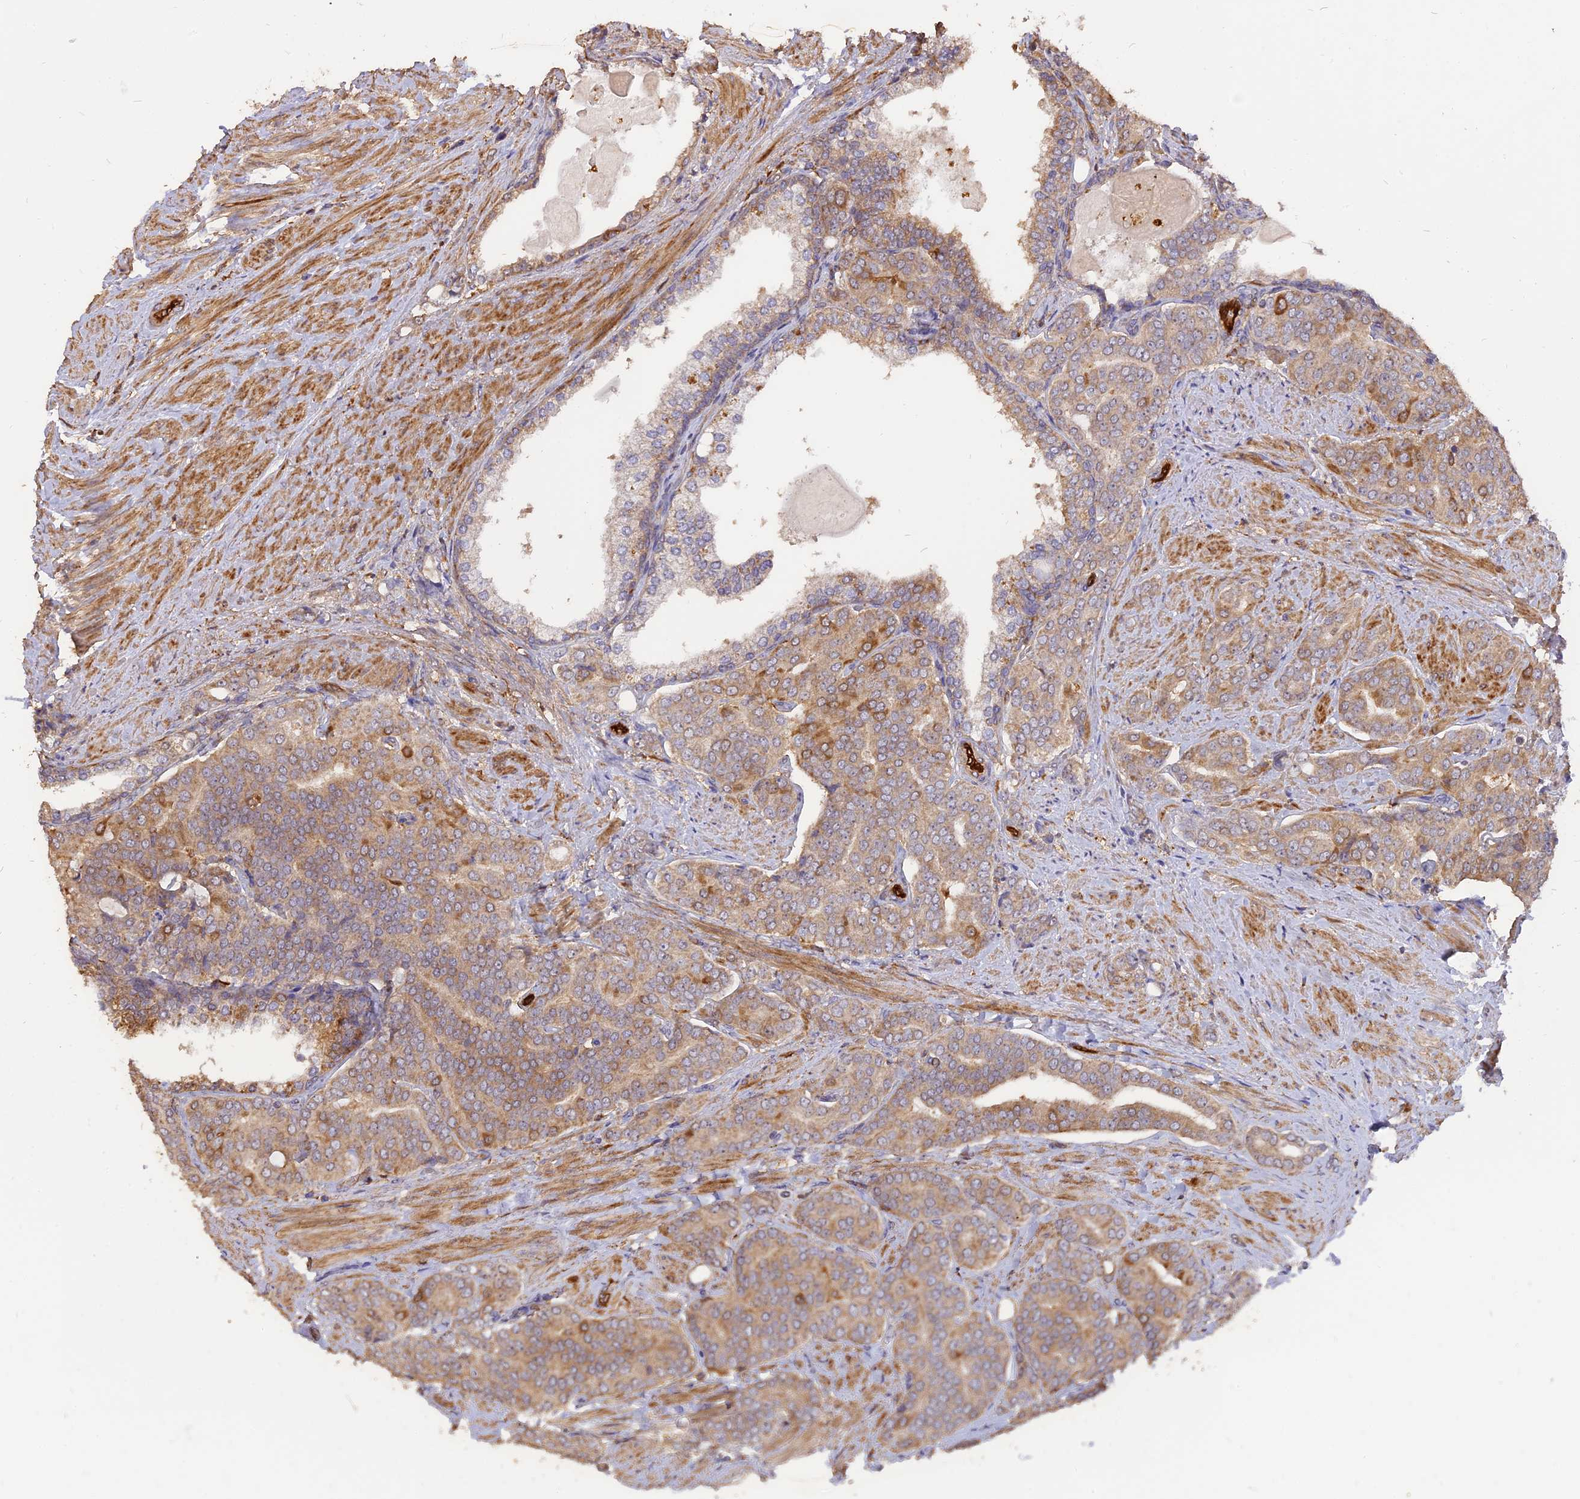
{"staining": {"intensity": "moderate", "quantity": "<25%", "location": "cytoplasmic/membranous"}, "tissue": "prostate cancer", "cell_type": "Tumor cells", "image_type": "cancer", "snomed": [{"axis": "morphology", "description": "Adenocarcinoma, High grade"}, {"axis": "topography", "description": "Prostate"}], "caption": "Prostate adenocarcinoma (high-grade) tissue reveals moderate cytoplasmic/membranous positivity in approximately <25% of tumor cells, visualized by immunohistochemistry. The staining is performed using DAB (3,3'-diaminobenzidine) brown chromogen to label protein expression. The nuclei are counter-stained blue using hematoxylin.", "gene": "SAC3D1", "patient": {"sex": "male", "age": 67}}